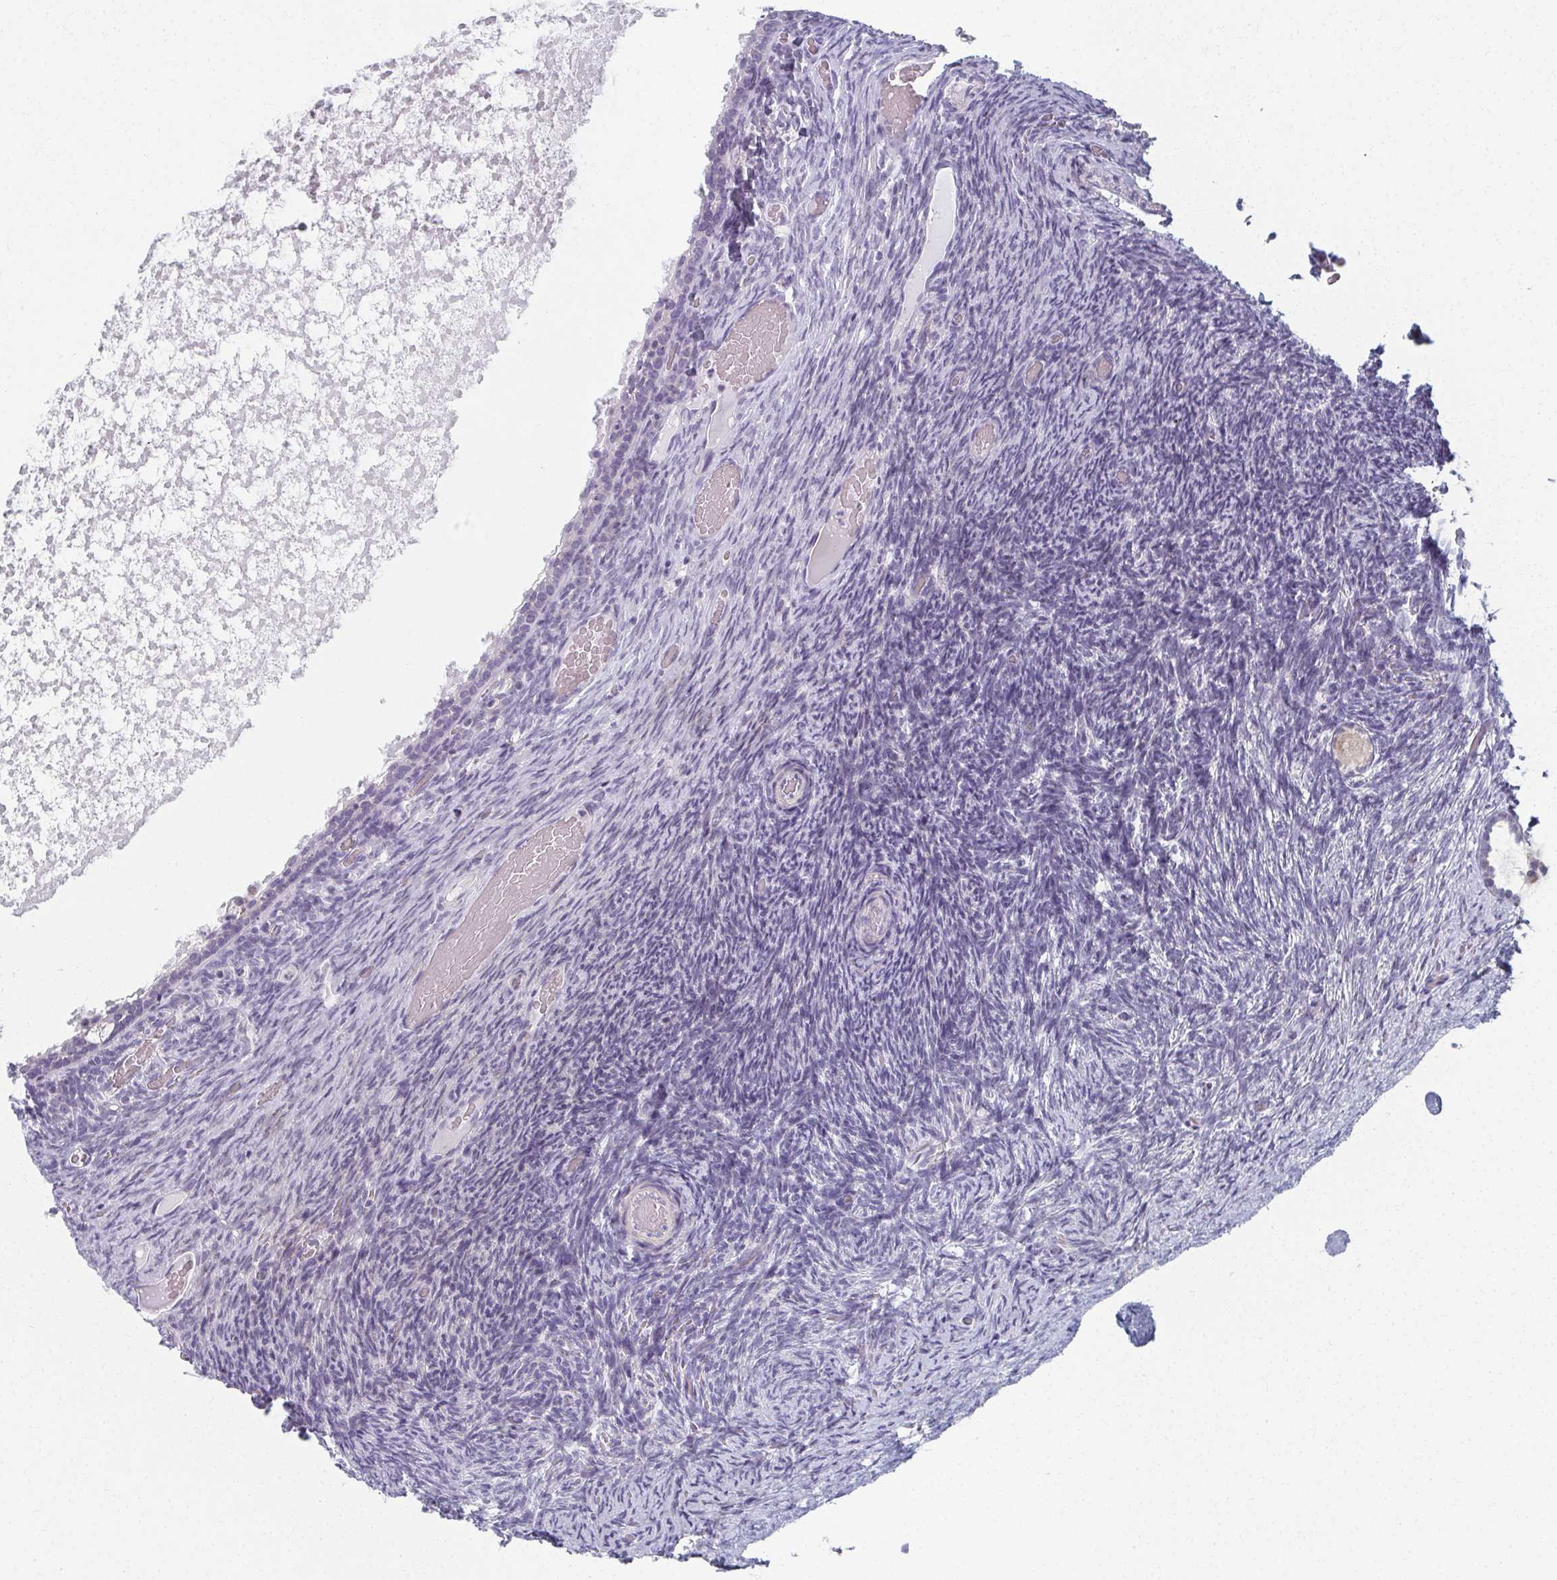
{"staining": {"intensity": "negative", "quantity": "none", "location": "none"}, "tissue": "ovary", "cell_type": "Follicle cells", "image_type": "normal", "snomed": [{"axis": "morphology", "description": "Normal tissue, NOS"}, {"axis": "topography", "description": "Ovary"}], "caption": "Follicle cells are negative for brown protein staining in normal ovary. (Brightfield microscopy of DAB immunohistochemistry (IHC) at high magnification).", "gene": "CAMKV", "patient": {"sex": "female", "age": 34}}